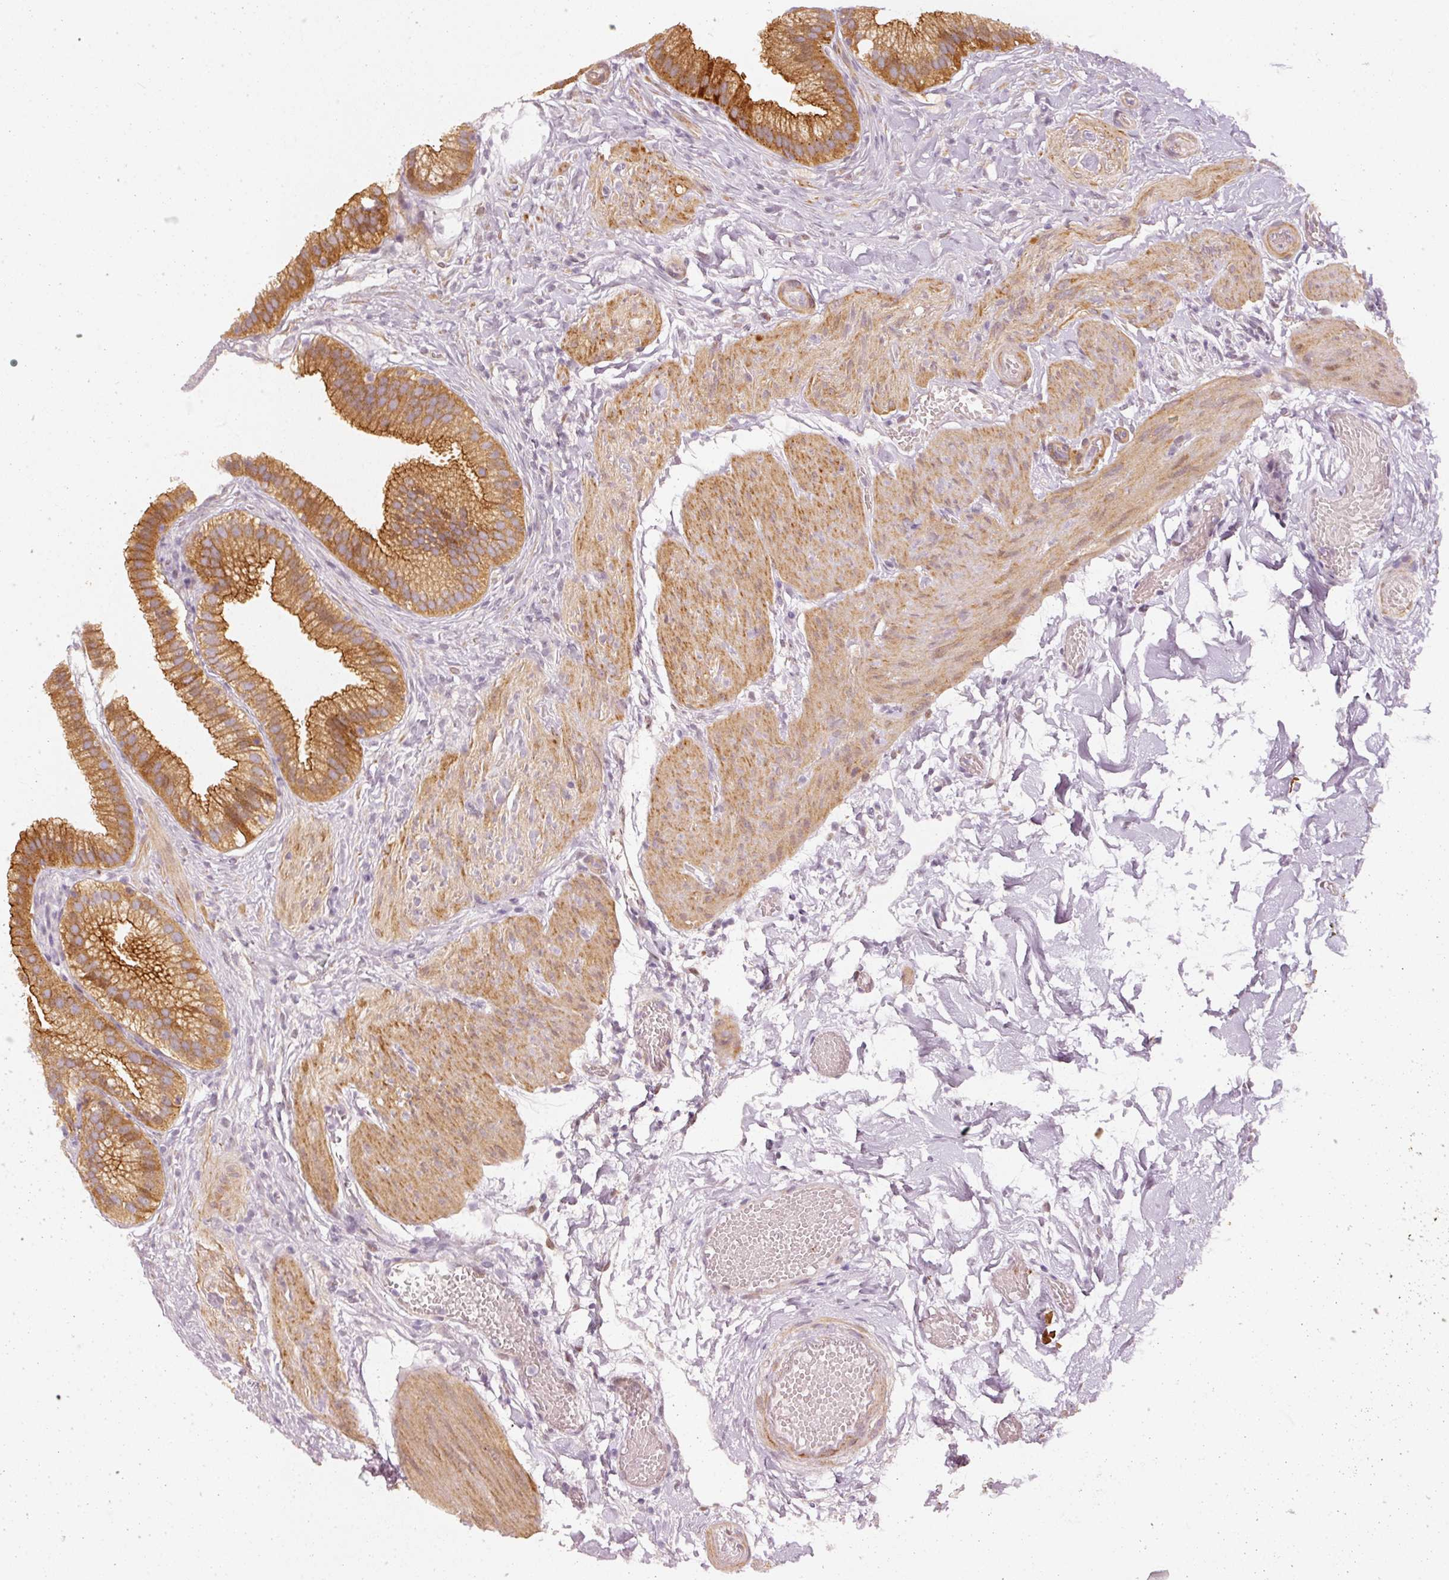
{"staining": {"intensity": "strong", "quantity": ">75%", "location": "cytoplasmic/membranous"}, "tissue": "gallbladder", "cell_type": "Glandular cells", "image_type": "normal", "snomed": [{"axis": "morphology", "description": "Normal tissue, NOS"}, {"axis": "topography", "description": "Gallbladder"}], "caption": "Immunohistochemistry (IHC) of normal gallbladder displays high levels of strong cytoplasmic/membranous staining in about >75% of glandular cells.", "gene": "DAPP1", "patient": {"sex": "female", "age": 63}}